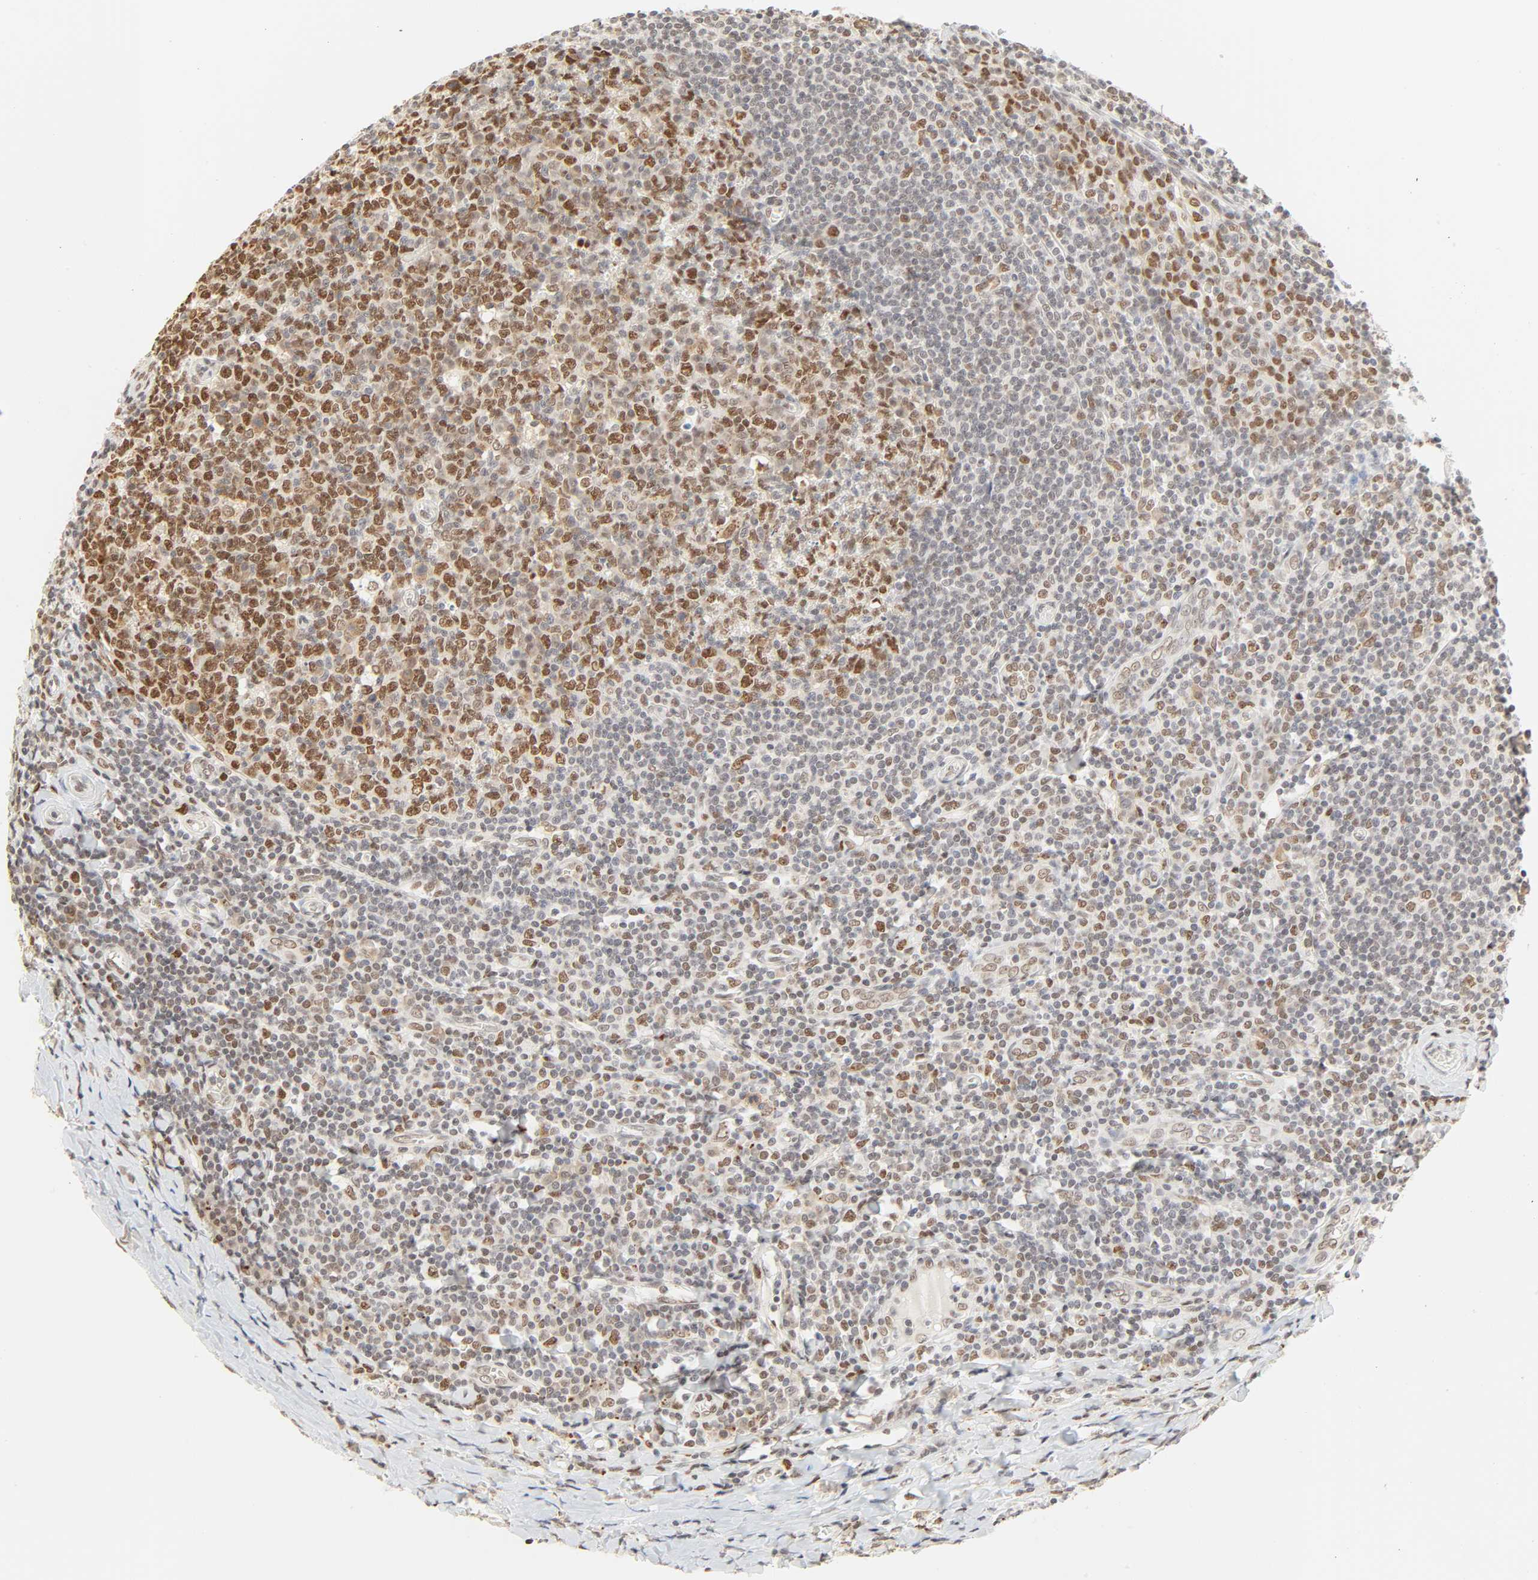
{"staining": {"intensity": "strong", "quantity": ">75%", "location": "nuclear"}, "tissue": "tonsil", "cell_type": "Germinal center cells", "image_type": "normal", "snomed": [{"axis": "morphology", "description": "Normal tissue, NOS"}, {"axis": "topography", "description": "Tonsil"}], "caption": "Human tonsil stained with a brown dye displays strong nuclear positive positivity in approximately >75% of germinal center cells.", "gene": "DAZAP1", "patient": {"sex": "male", "age": 31}}